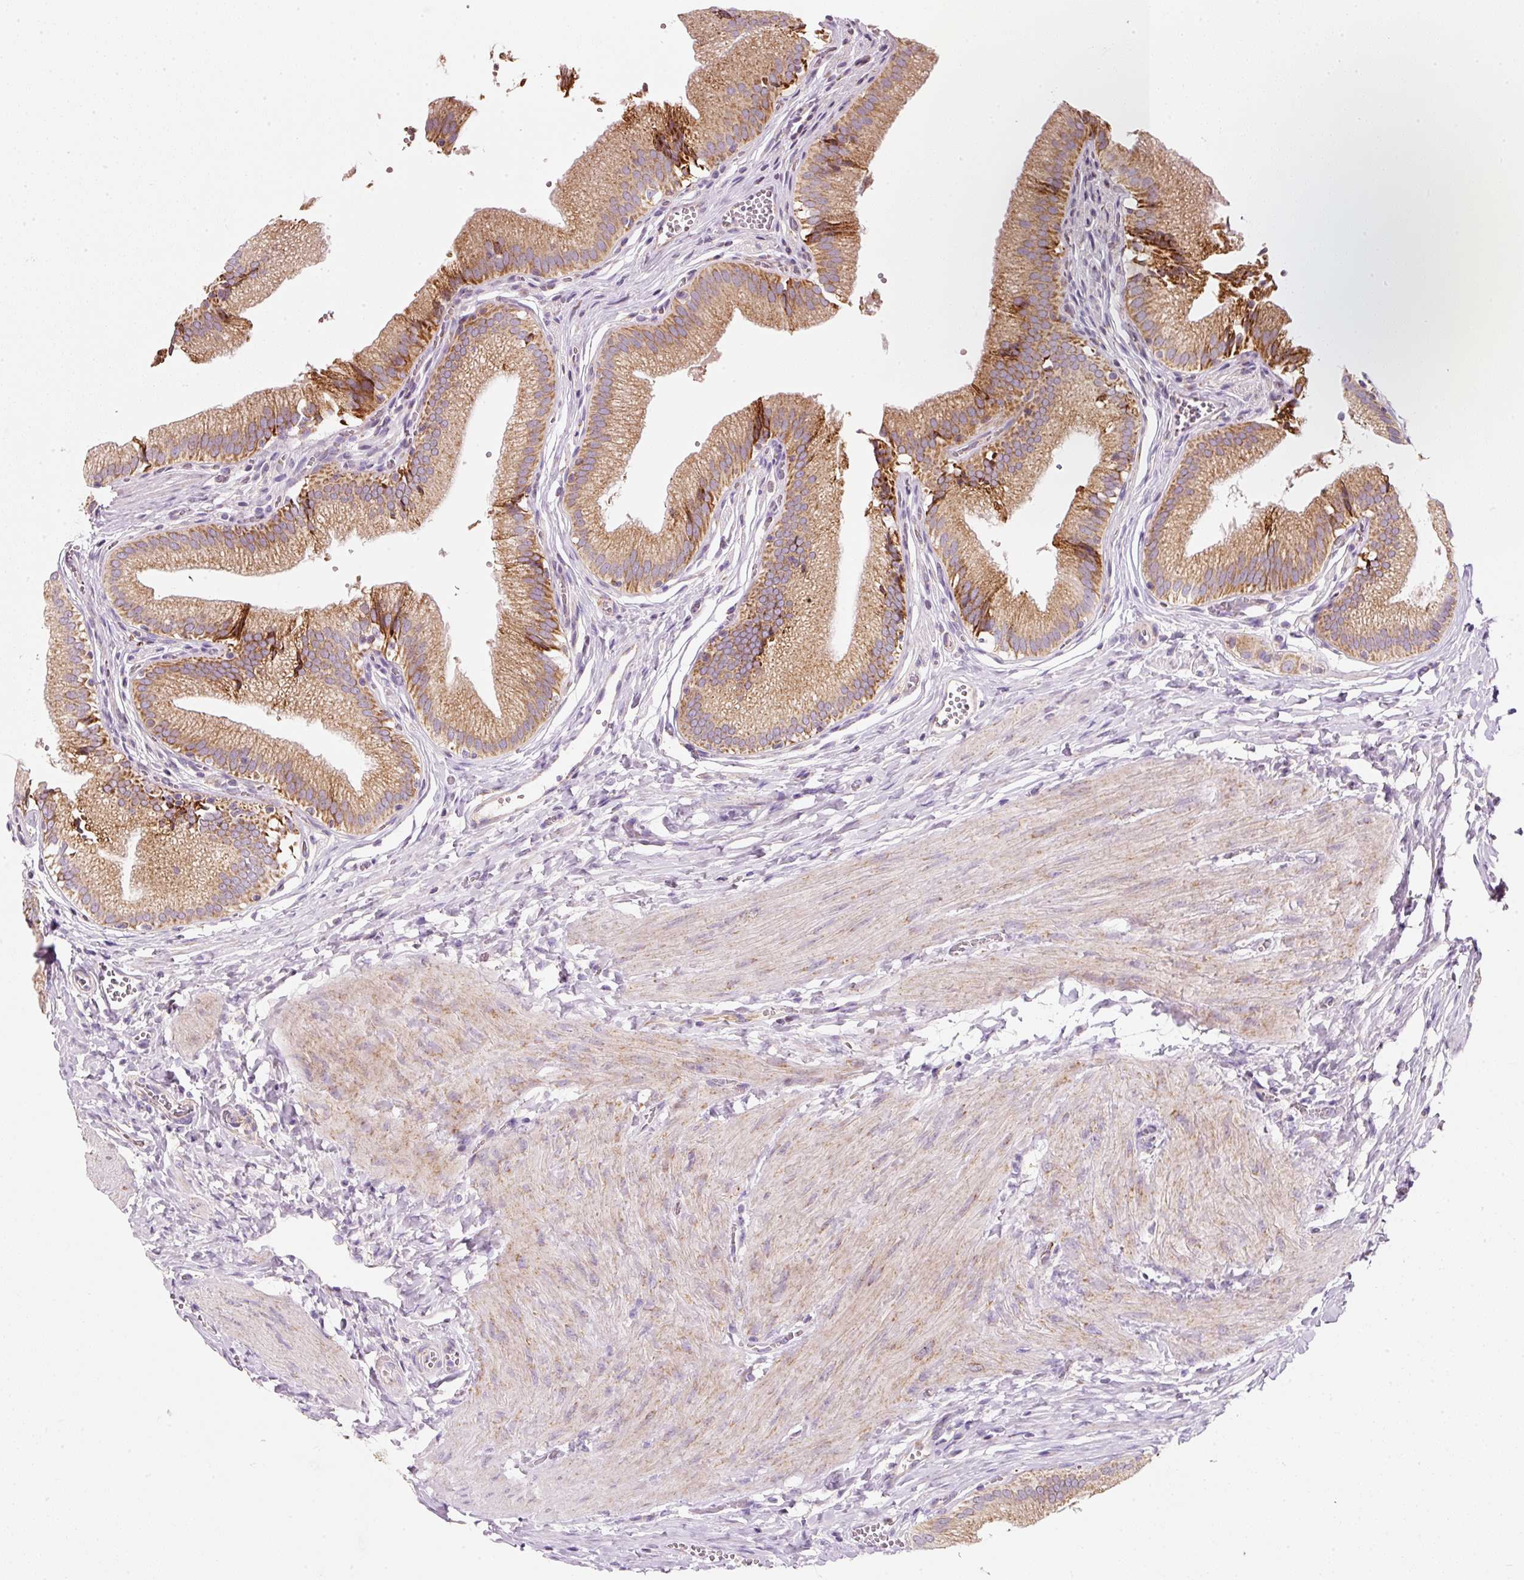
{"staining": {"intensity": "strong", "quantity": ">75%", "location": "cytoplasmic/membranous"}, "tissue": "gallbladder", "cell_type": "Glandular cells", "image_type": "normal", "snomed": [{"axis": "morphology", "description": "Normal tissue, NOS"}, {"axis": "topography", "description": "Gallbladder"}, {"axis": "topography", "description": "Peripheral nerve tissue"}], "caption": "IHC of benign human gallbladder exhibits high levels of strong cytoplasmic/membranous expression in about >75% of glandular cells. Using DAB (brown) and hematoxylin (blue) stains, captured at high magnification using brightfield microscopy.", "gene": "NDUFA1", "patient": {"sex": "male", "age": 17}}